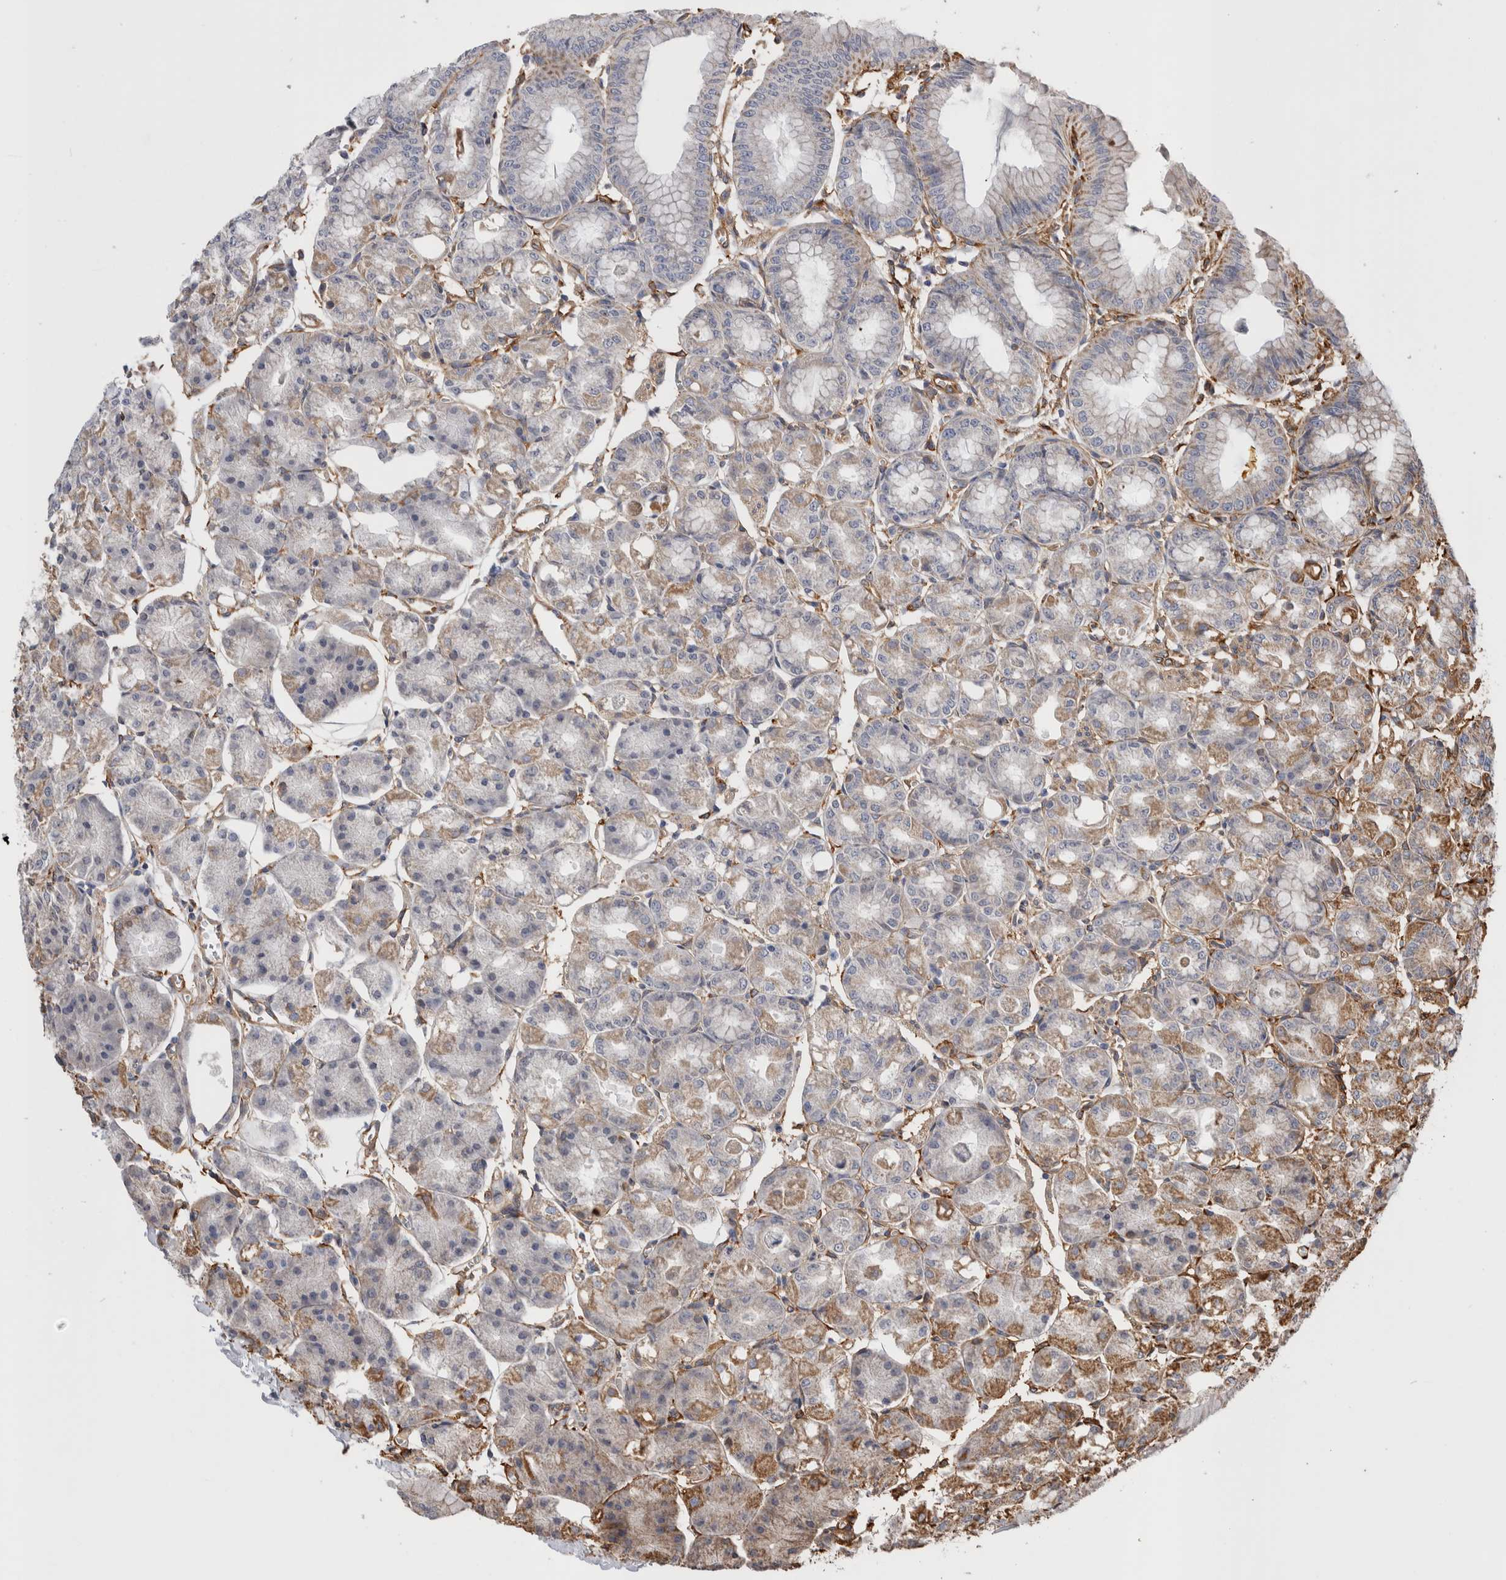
{"staining": {"intensity": "moderate", "quantity": "<25%", "location": "cytoplasmic/membranous"}, "tissue": "stomach", "cell_type": "Glandular cells", "image_type": "normal", "snomed": [{"axis": "morphology", "description": "Normal tissue, NOS"}, {"axis": "topography", "description": "Stomach, lower"}], "caption": "Immunohistochemical staining of unremarkable human stomach reveals low levels of moderate cytoplasmic/membranous positivity in about <25% of glandular cells.", "gene": "ZNF397", "patient": {"sex": "male", "age": 71}}